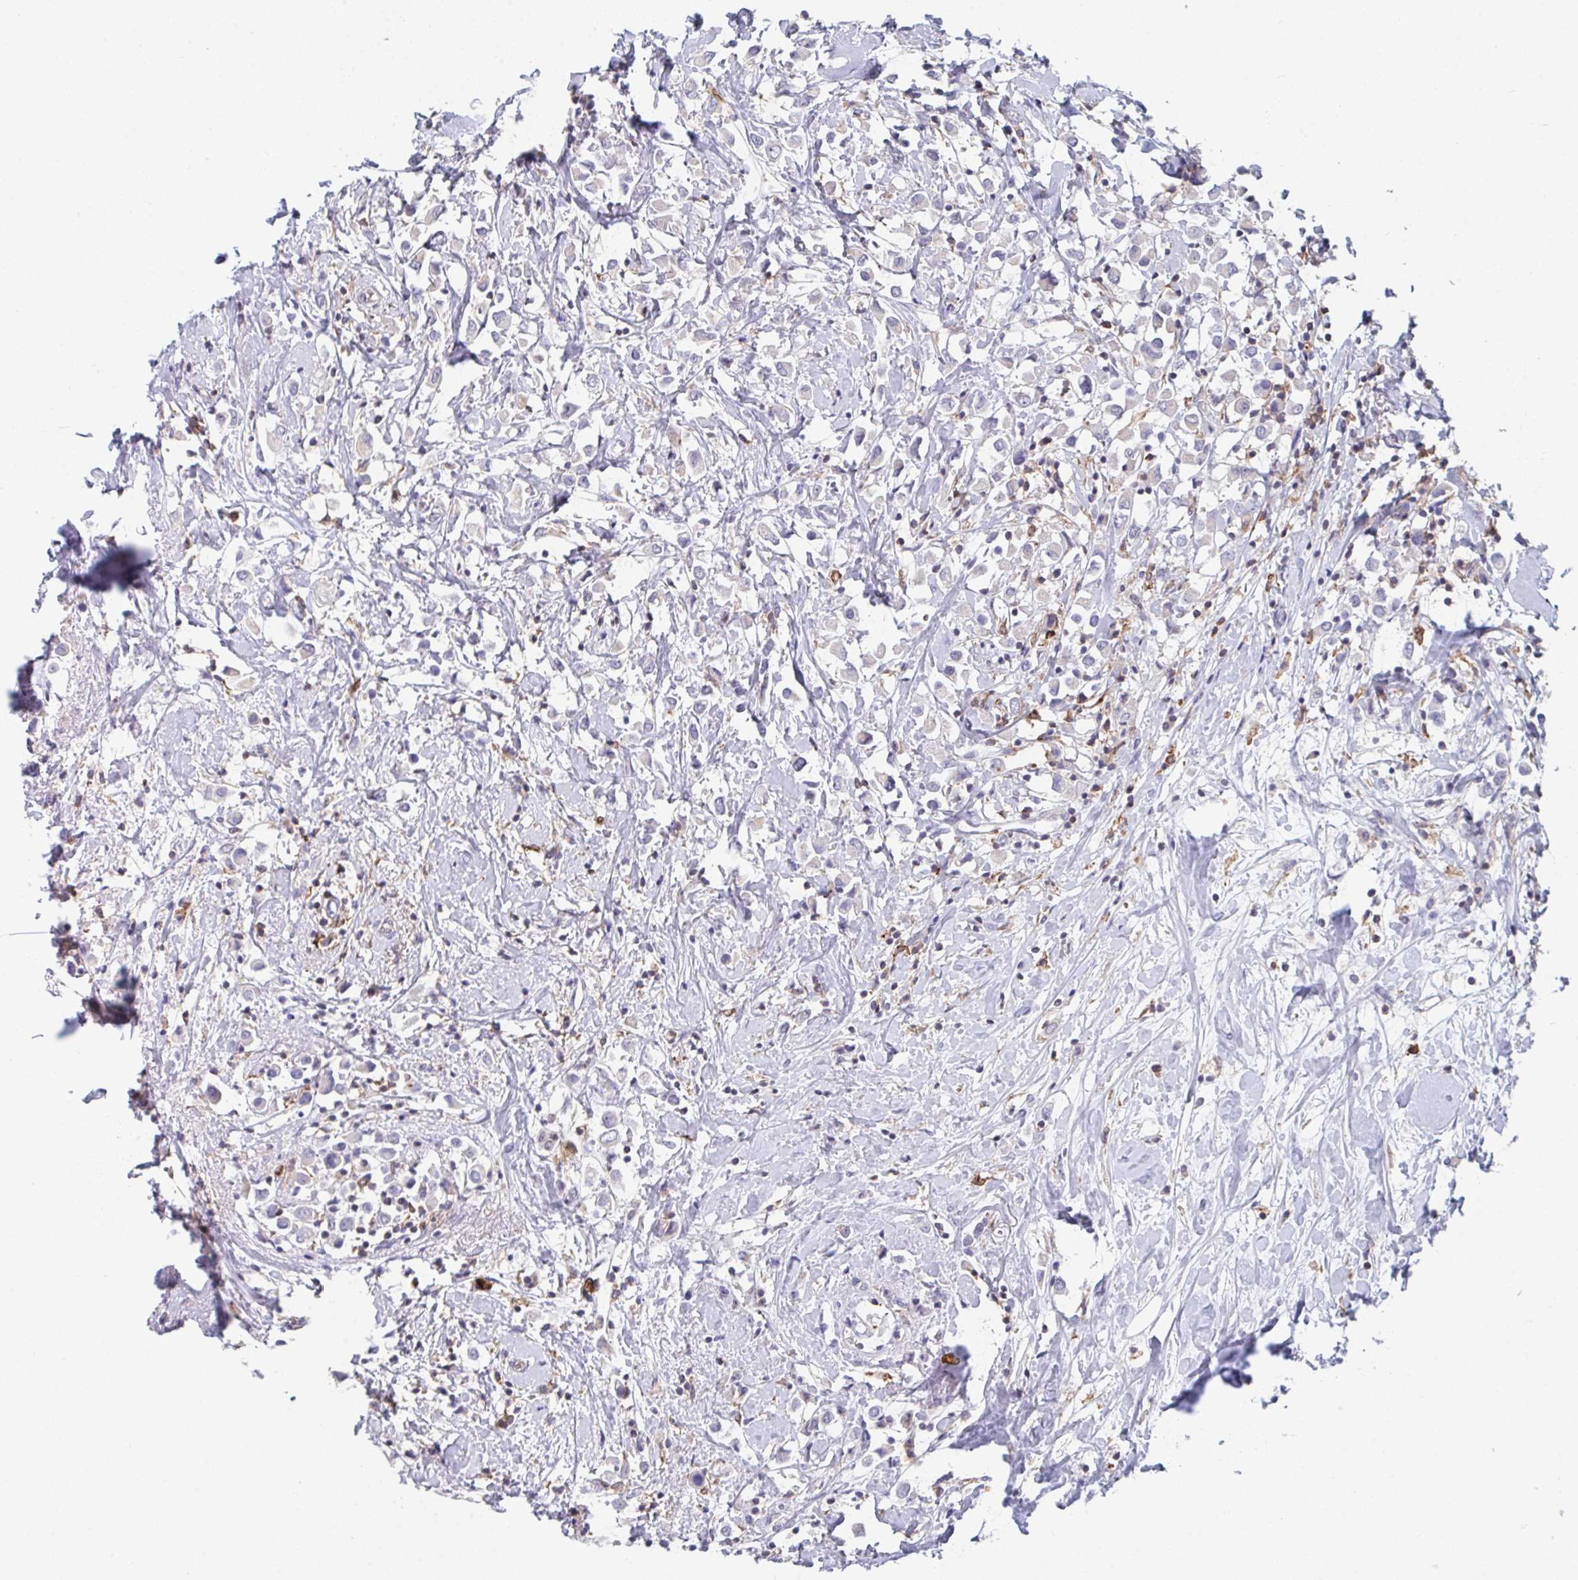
{"staining": {"intensity": "negative", "quantity": "none", "location": "none"}, "tissue": "breast cancer", "cell_type": "Tumor cells", "image_type": "cancer", "snomed": [{"axis": "morphology", "description": "Duct carcinoma"}, {"axis": "topography", "description": "Breast"}], "caption": "There is no significant positivity in tumor cells of breast cancer (intraductal carcinoma).", "gene": "DISP2", "patient": {"sex": "female", "age": 61}}